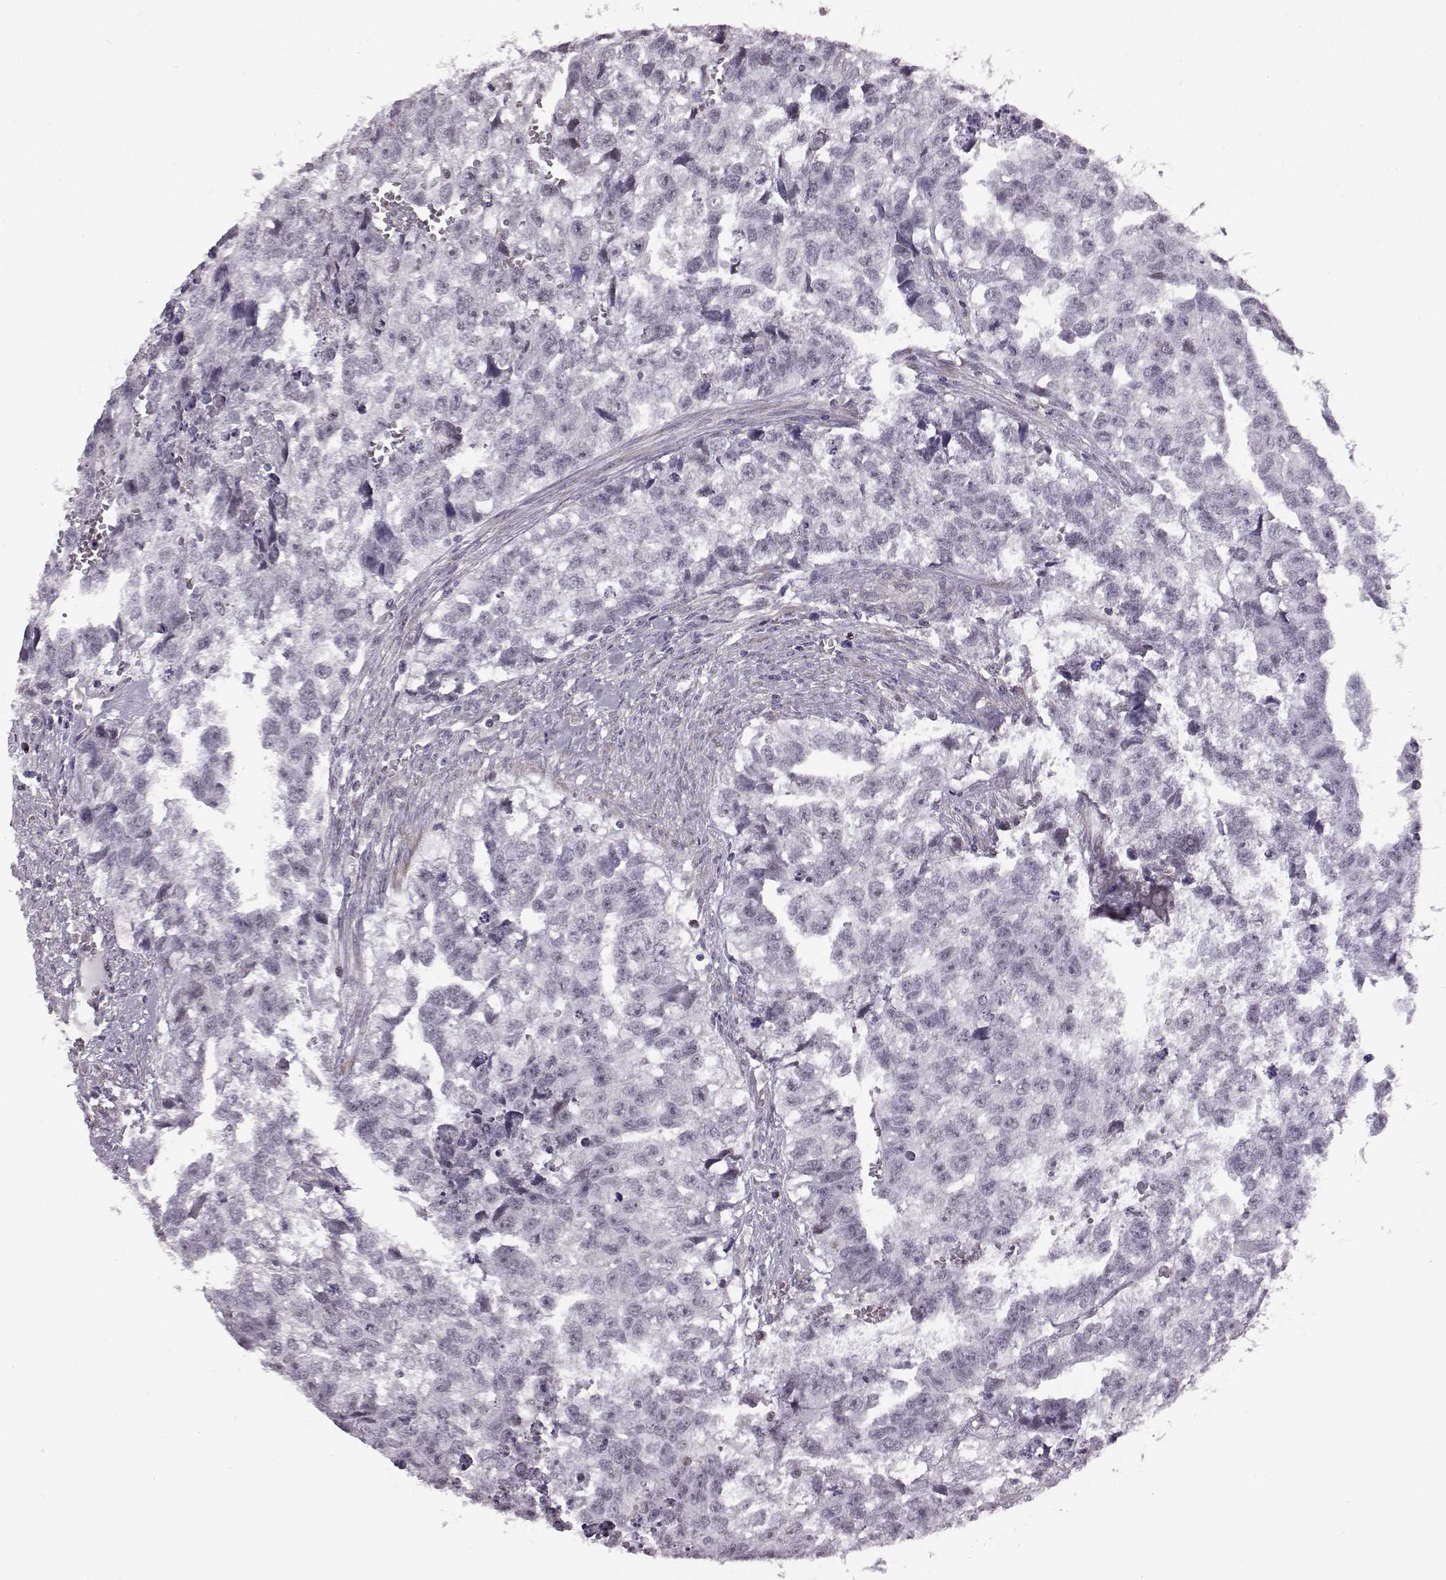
{"staining": {"intensity": "negative", "quantity": "none", "location": "none"}, "tissue": "testis cancer", "cell_type": "Tumor cells", "image_type": "cancer", "snomed": [{"axis": "morphology", "description": "Carcinoma, Embryonal, NOS"}, {"axis": "morphology", "description": "Teratoma, malignant, NOS"}, {"axis": "topography", "description": "Testis"}], "caption": "Teratoma (malignant) (testis) was stained to show a protein in brown. There is no significant positivity in tumor cells.", "gene": "KLF6", "patient": {"sex": "male", "age": 44}}